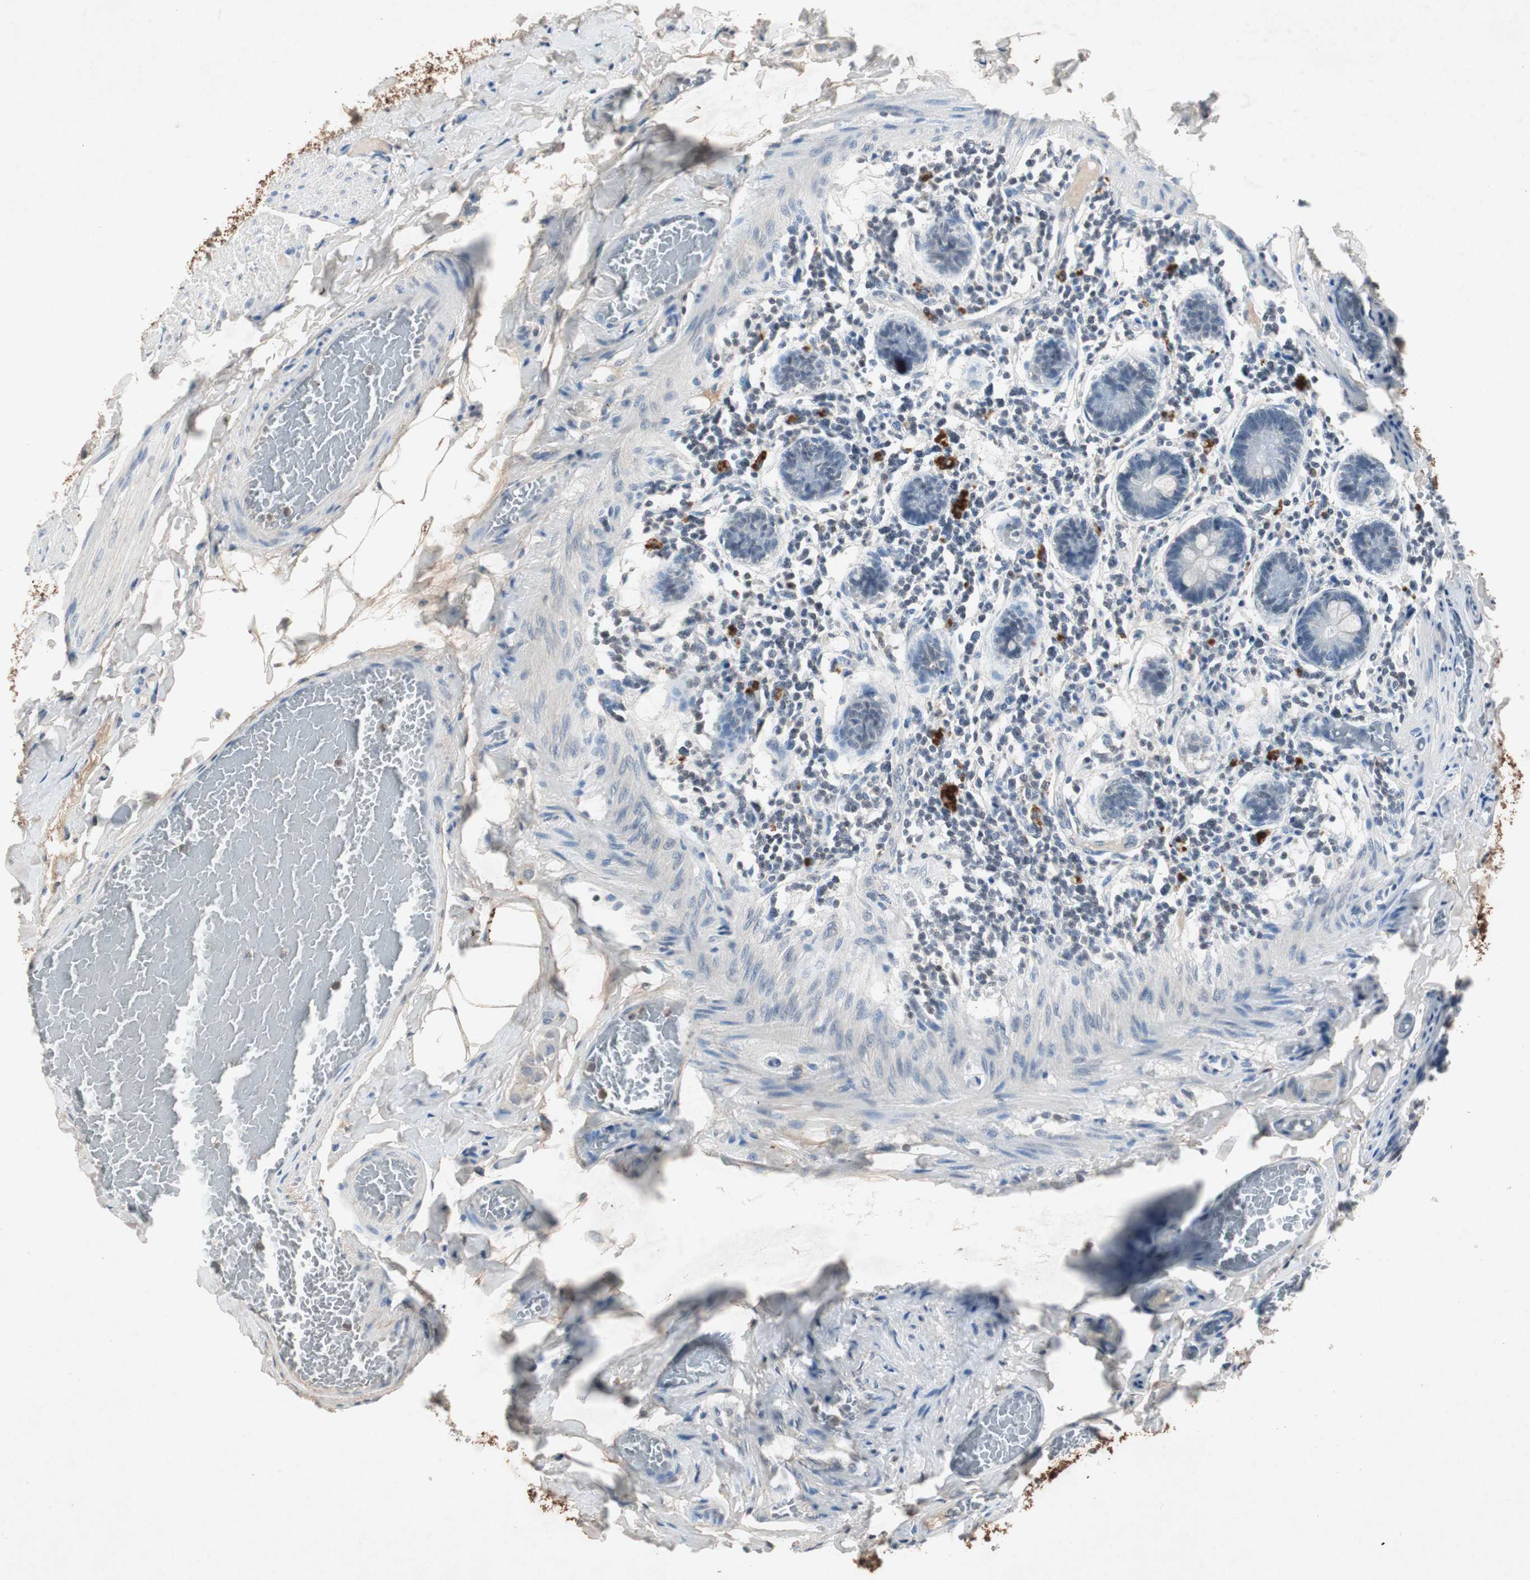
{"staining": {"intensity": "negative", "quantity": "none", "location": "none"}, "tissue": "small intestine", "cell_type": "Glandular cells", "image_type": "normal", "snomed": [{"axis": "morphology", "description": "Normal tissue, NOS"}, {"axis": "topography", "description": "Small intestine"}], "caption": "Protein analysis of normal small intestine reveals no significant expression in glandular cells. (IHC, brightfield microscopy, high magnification).", "gene": "ADNP2", "patient": {"sex": "male", "age": 41}}